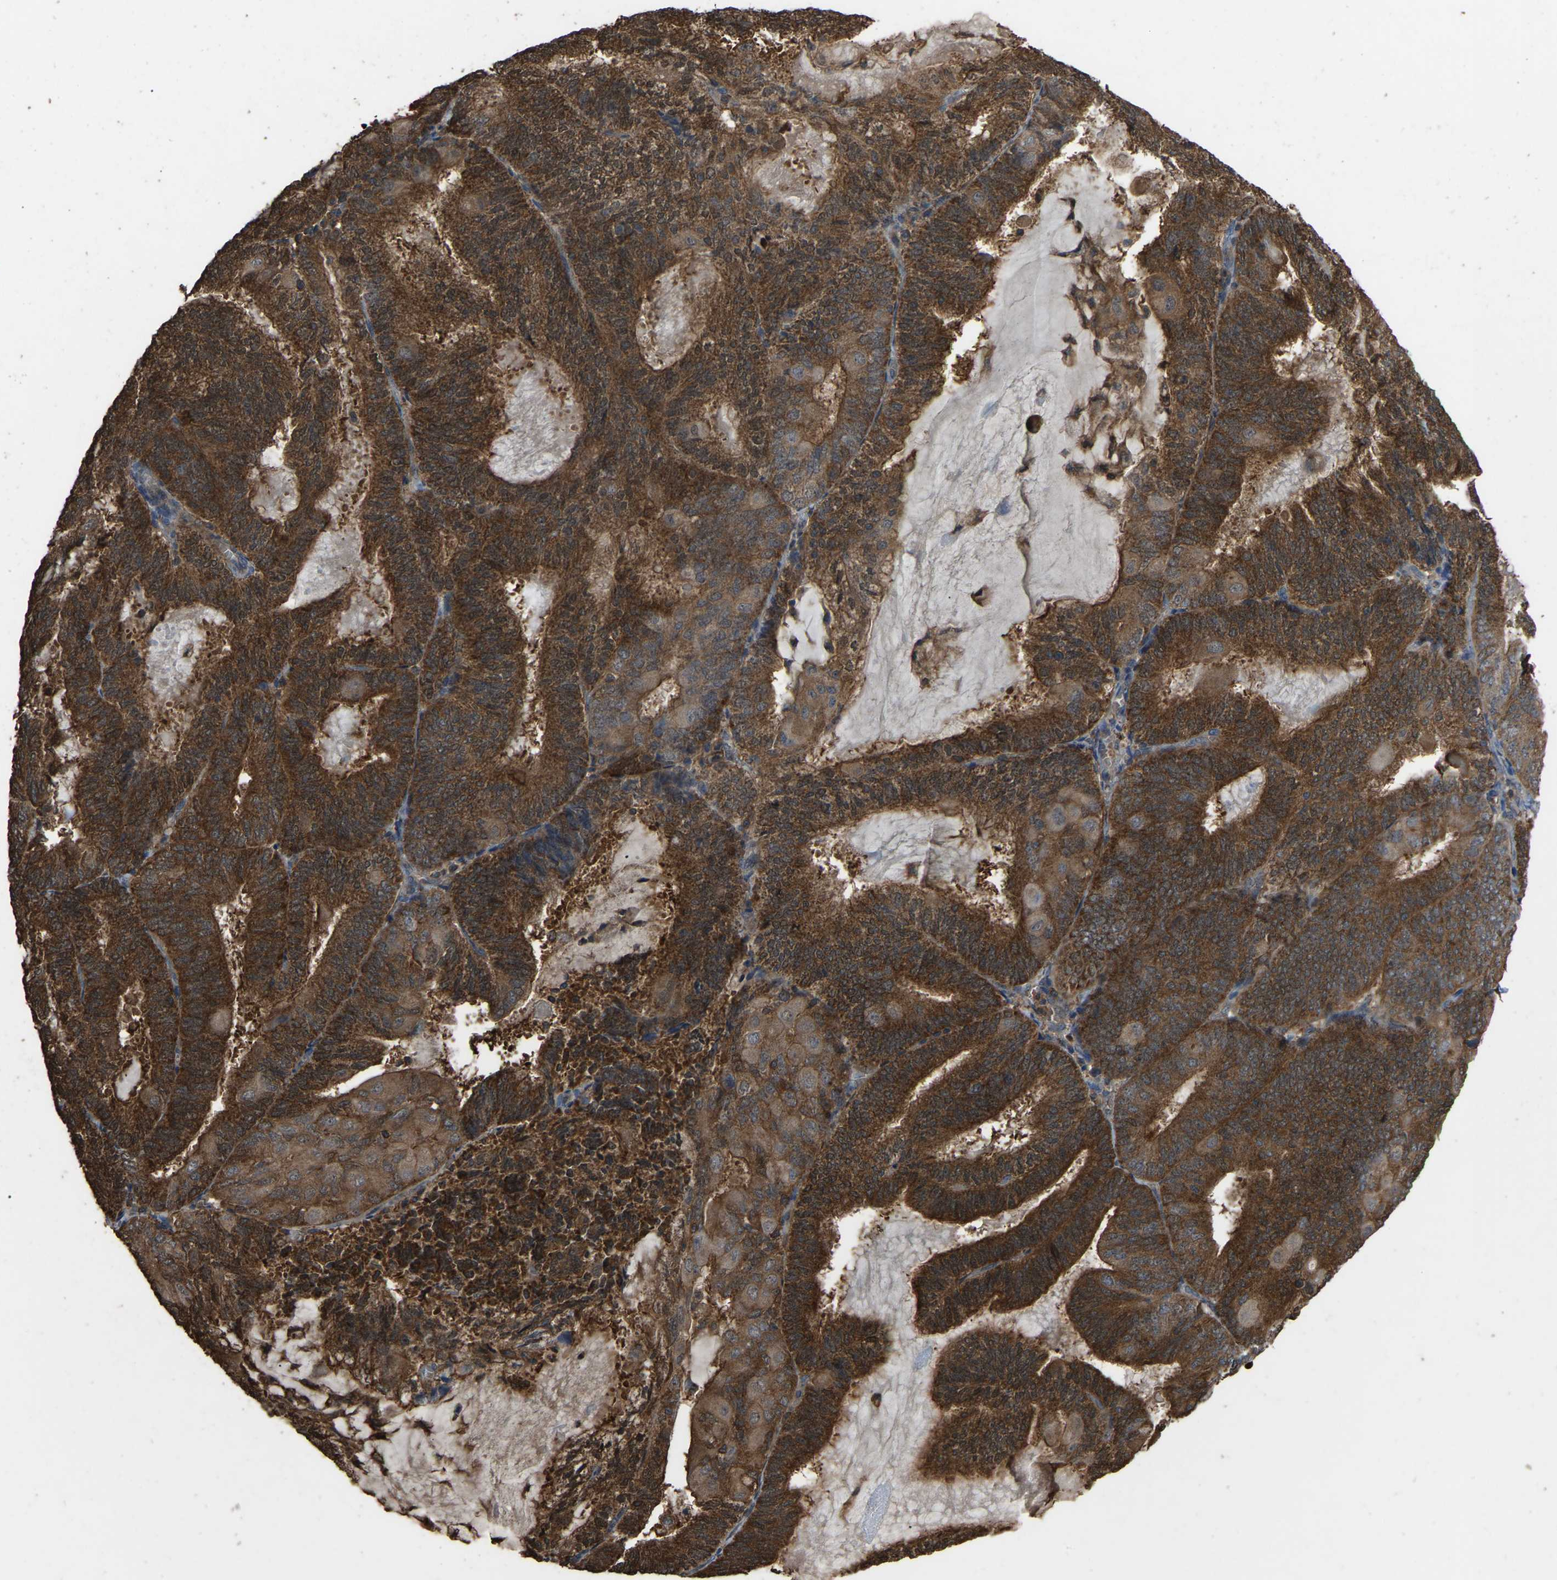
{"staining": {"intensity": "strong", "quantity": ">75%", "location": "cytoplasmic/membranous"}, "tissue": "endometrial cancer", "cell_type": "Tumor cells", "image_type": "cancer", "snomed": [{"axis": "morphology", "description": "Adenocarcinoma, NOS"}, {"axis": "topography", "description": "Endometrium"}], "caption": "Immunohistochemical staining of endometrial cancer (adenocarcinoma) displays high levels of strong cytoplasmic/membranous staining in about >75% of tumor cells.", "gene": "FHIT", "patient": {"sex": "female", "age": 81}}